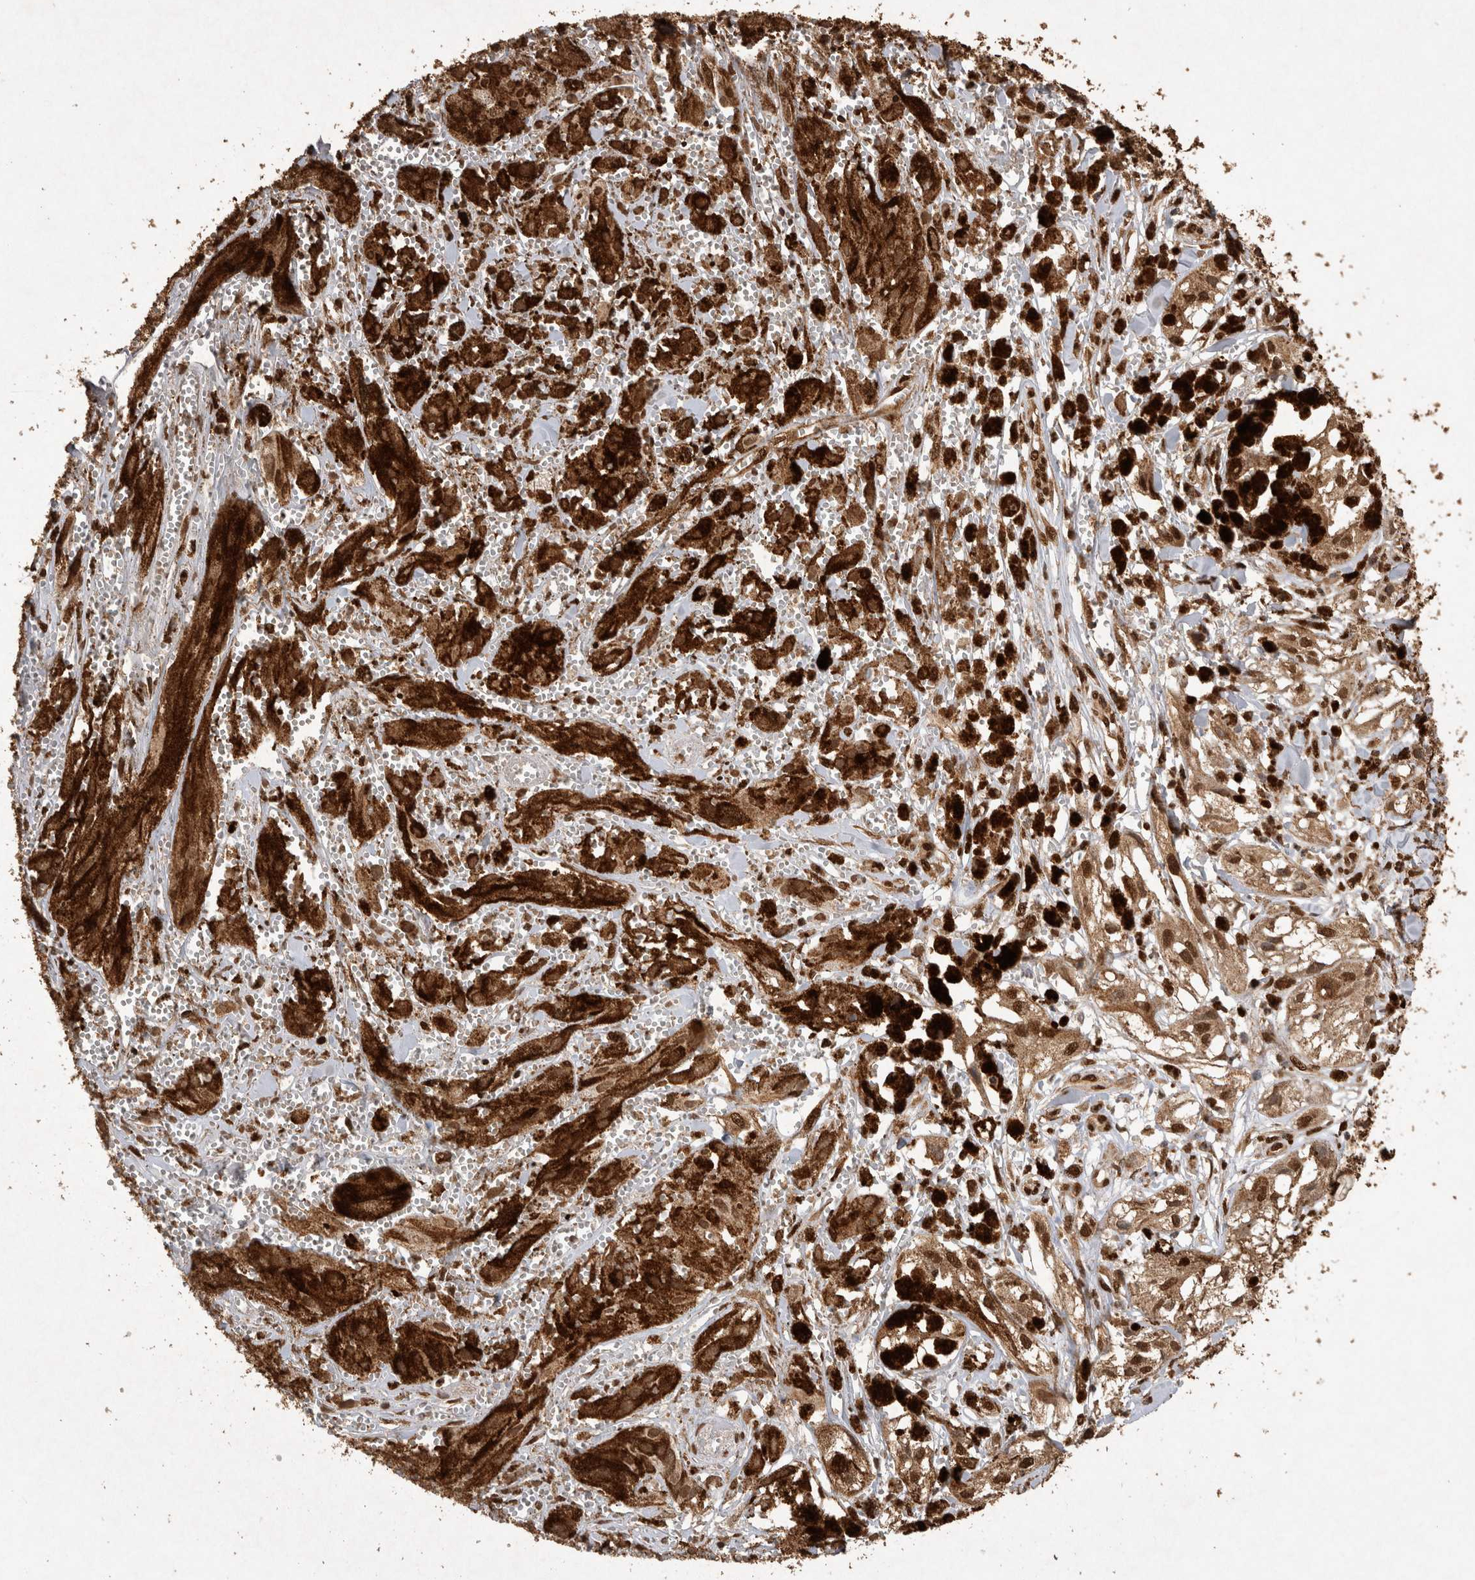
{"staining": {"intensity": "moderate", "quantity": ">75%", "location": "cytoplasmic/membranous,nuclear"}, "tissue": "melanoma", "cell_type": "Tumor cells", "image_type": "cancer", "snomed": [{"axis": "morphology", "description": "Malignant melanoma, NOS"}, {"axis": "topography", "description": "Skin"}], "caption": "Immunohistochemical staining of malignant melanoma exhibits medium levels of moderate cytoplasmic/membranous and nuclear positivity in about >75% of tumor cells.", "gene": "OAS2", "patient": {"sex": "male", "age": 88}}